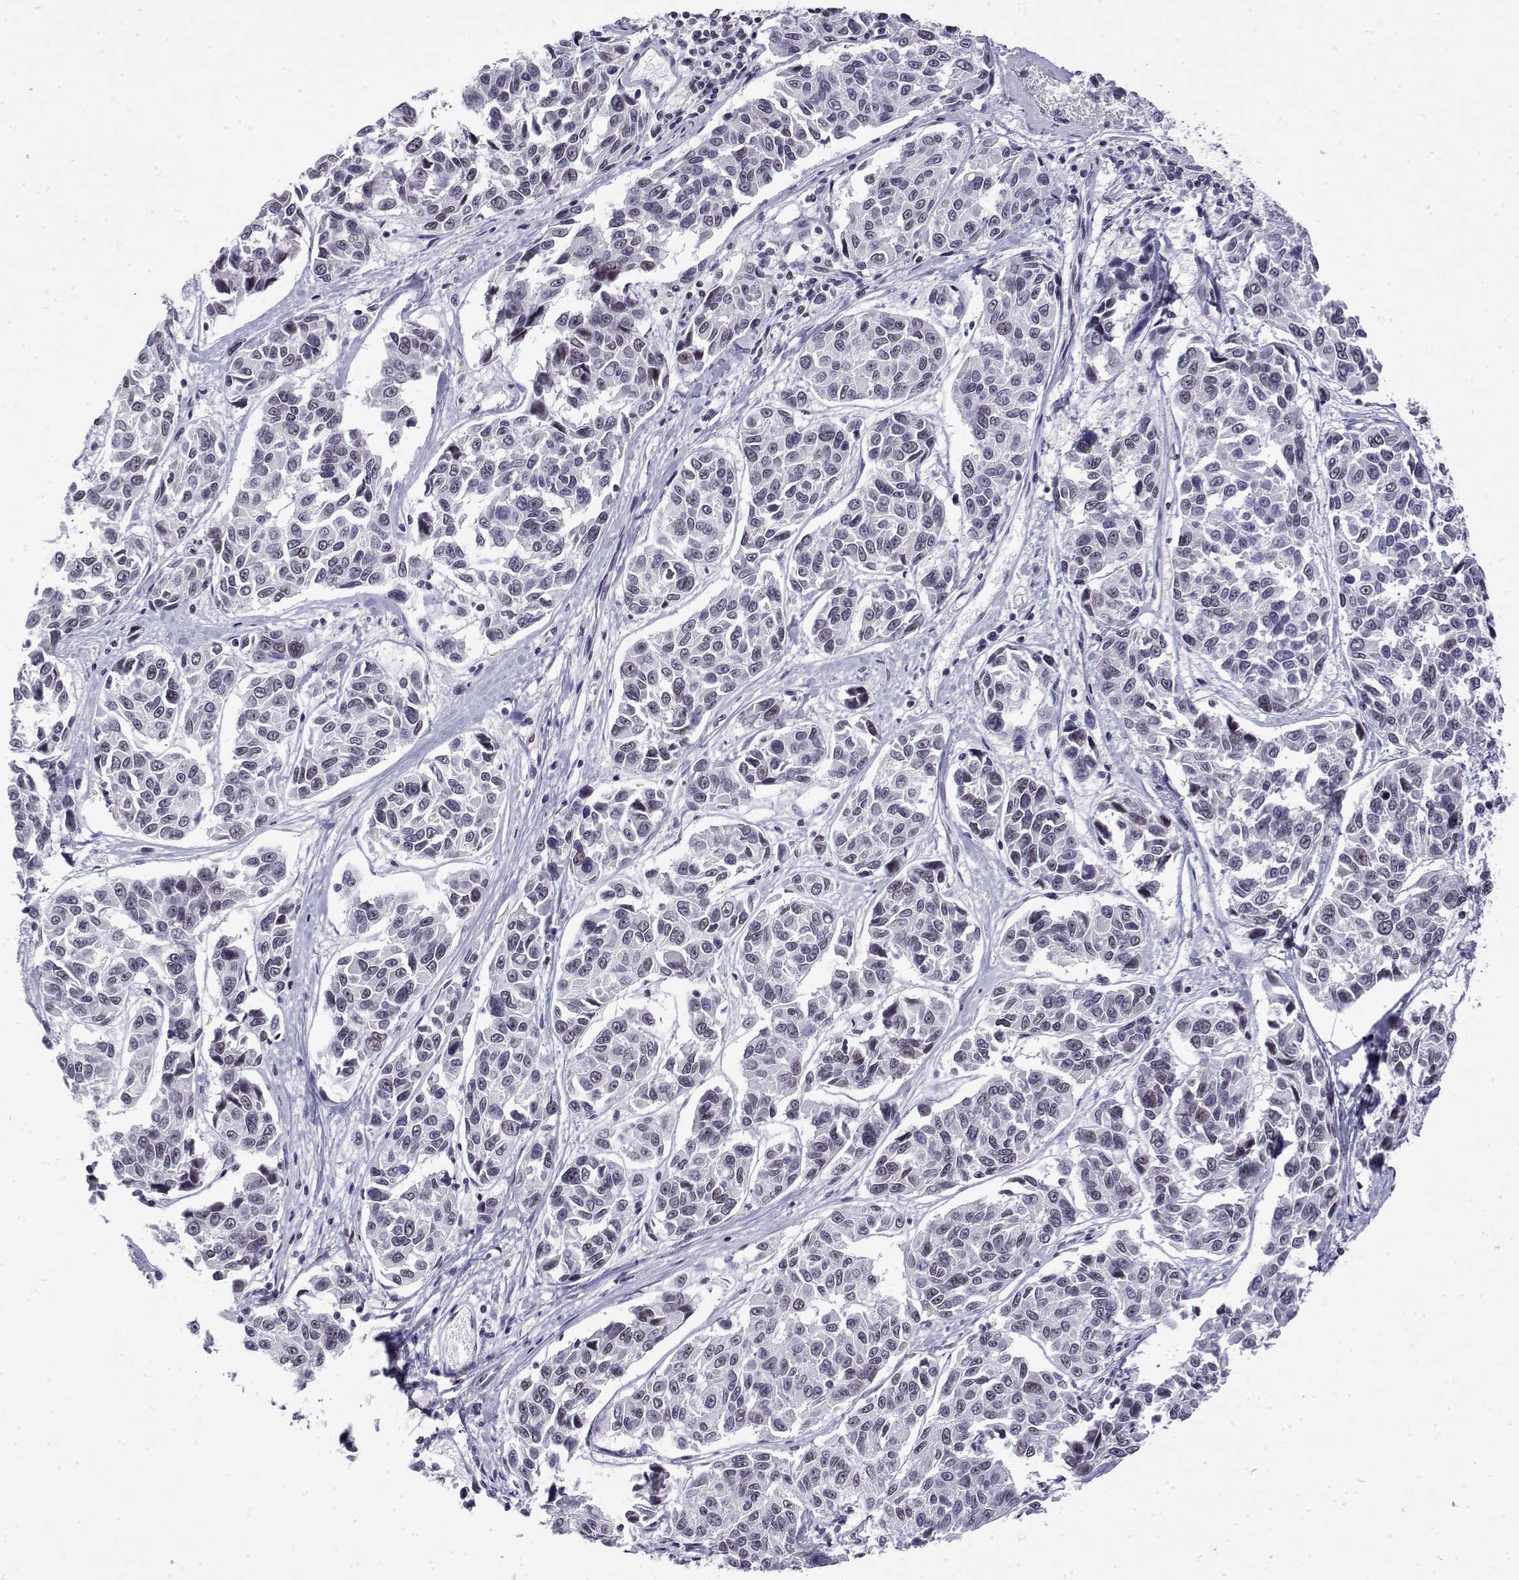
{"staining": {"intensity": "weak", "quantity": "25%-75%", "location": "nuclear"}, "tissue": "melanoma", "cell_type": "Tumor cells", "image_type": "cancer", "snomed": [{"axis": "morphology", "description": "Malignant melanoma, NOS"}, {"axis": "topography", "description": "Skin"}], "caption": "About 25%-75% of tumor cells in human melanoma exhibit weak nuclear protein positivity as visualized by brown immunohistochemical staining.", "gene": "POLDIP3", "patient": {"sex": "female", "age": 66}}